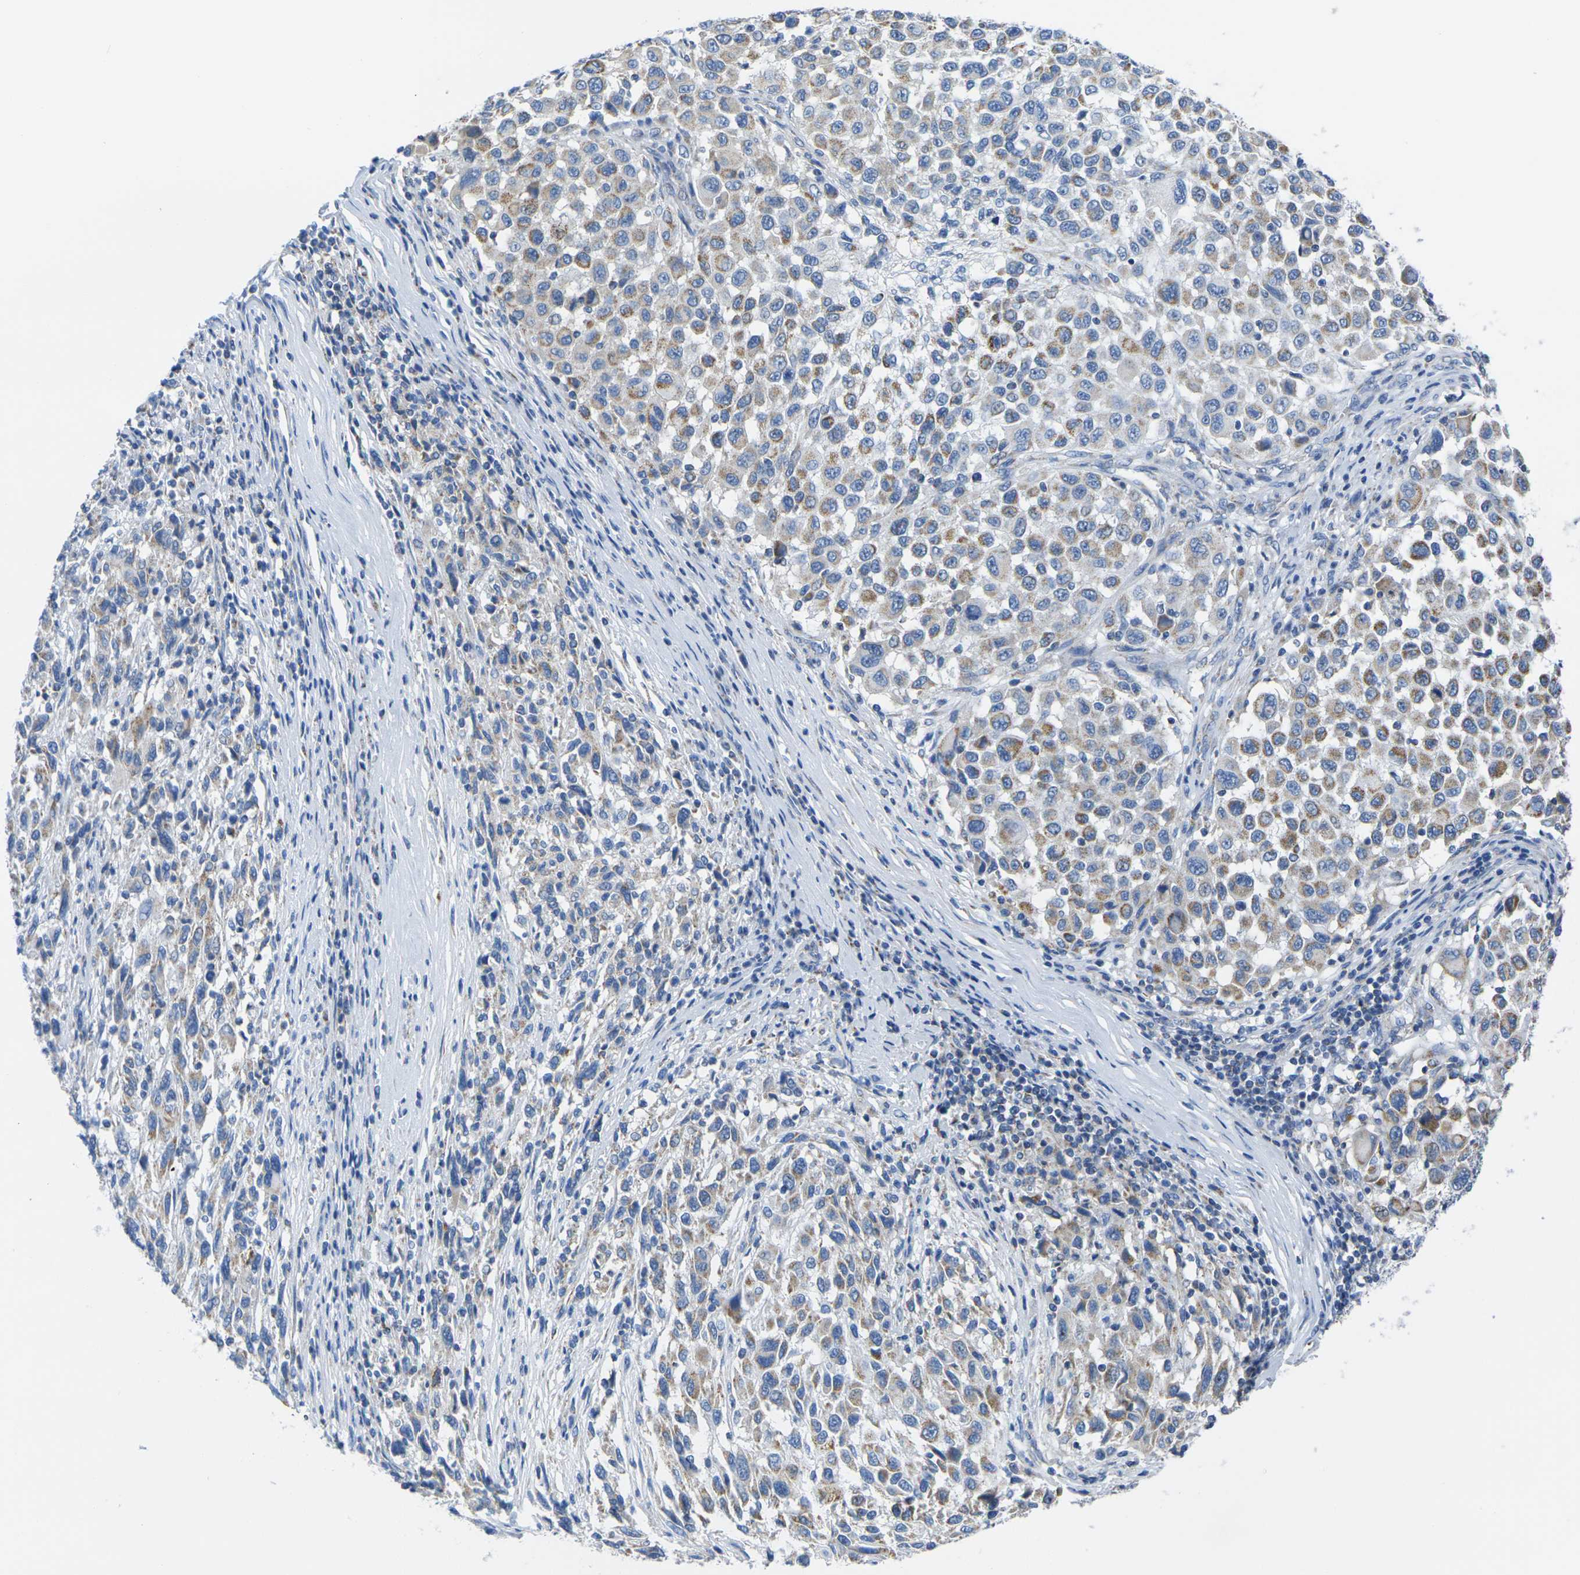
{"staining": {"intensity": "moderate", "quantity": "25%-75%", "location": "cytoplasmic/membranous"}, "tissue": "melanoma", "cell_type": "Tumor cells", "image_type": "cancer", "snomed": [{"axis": "morphology", "description": "Malignant melanoma, Metastatic site"}, {"axis": "topography", "description": "Lymph node"}], "caption": "Tumor cells reveal medium levels of moderate cytoplasmic/membranous positivity in about 25%-75% of cells in melanoma. Nuclei are stained in blue.", "gene": "TMEM204", "patient": {"sex": "male", "age": 61}}